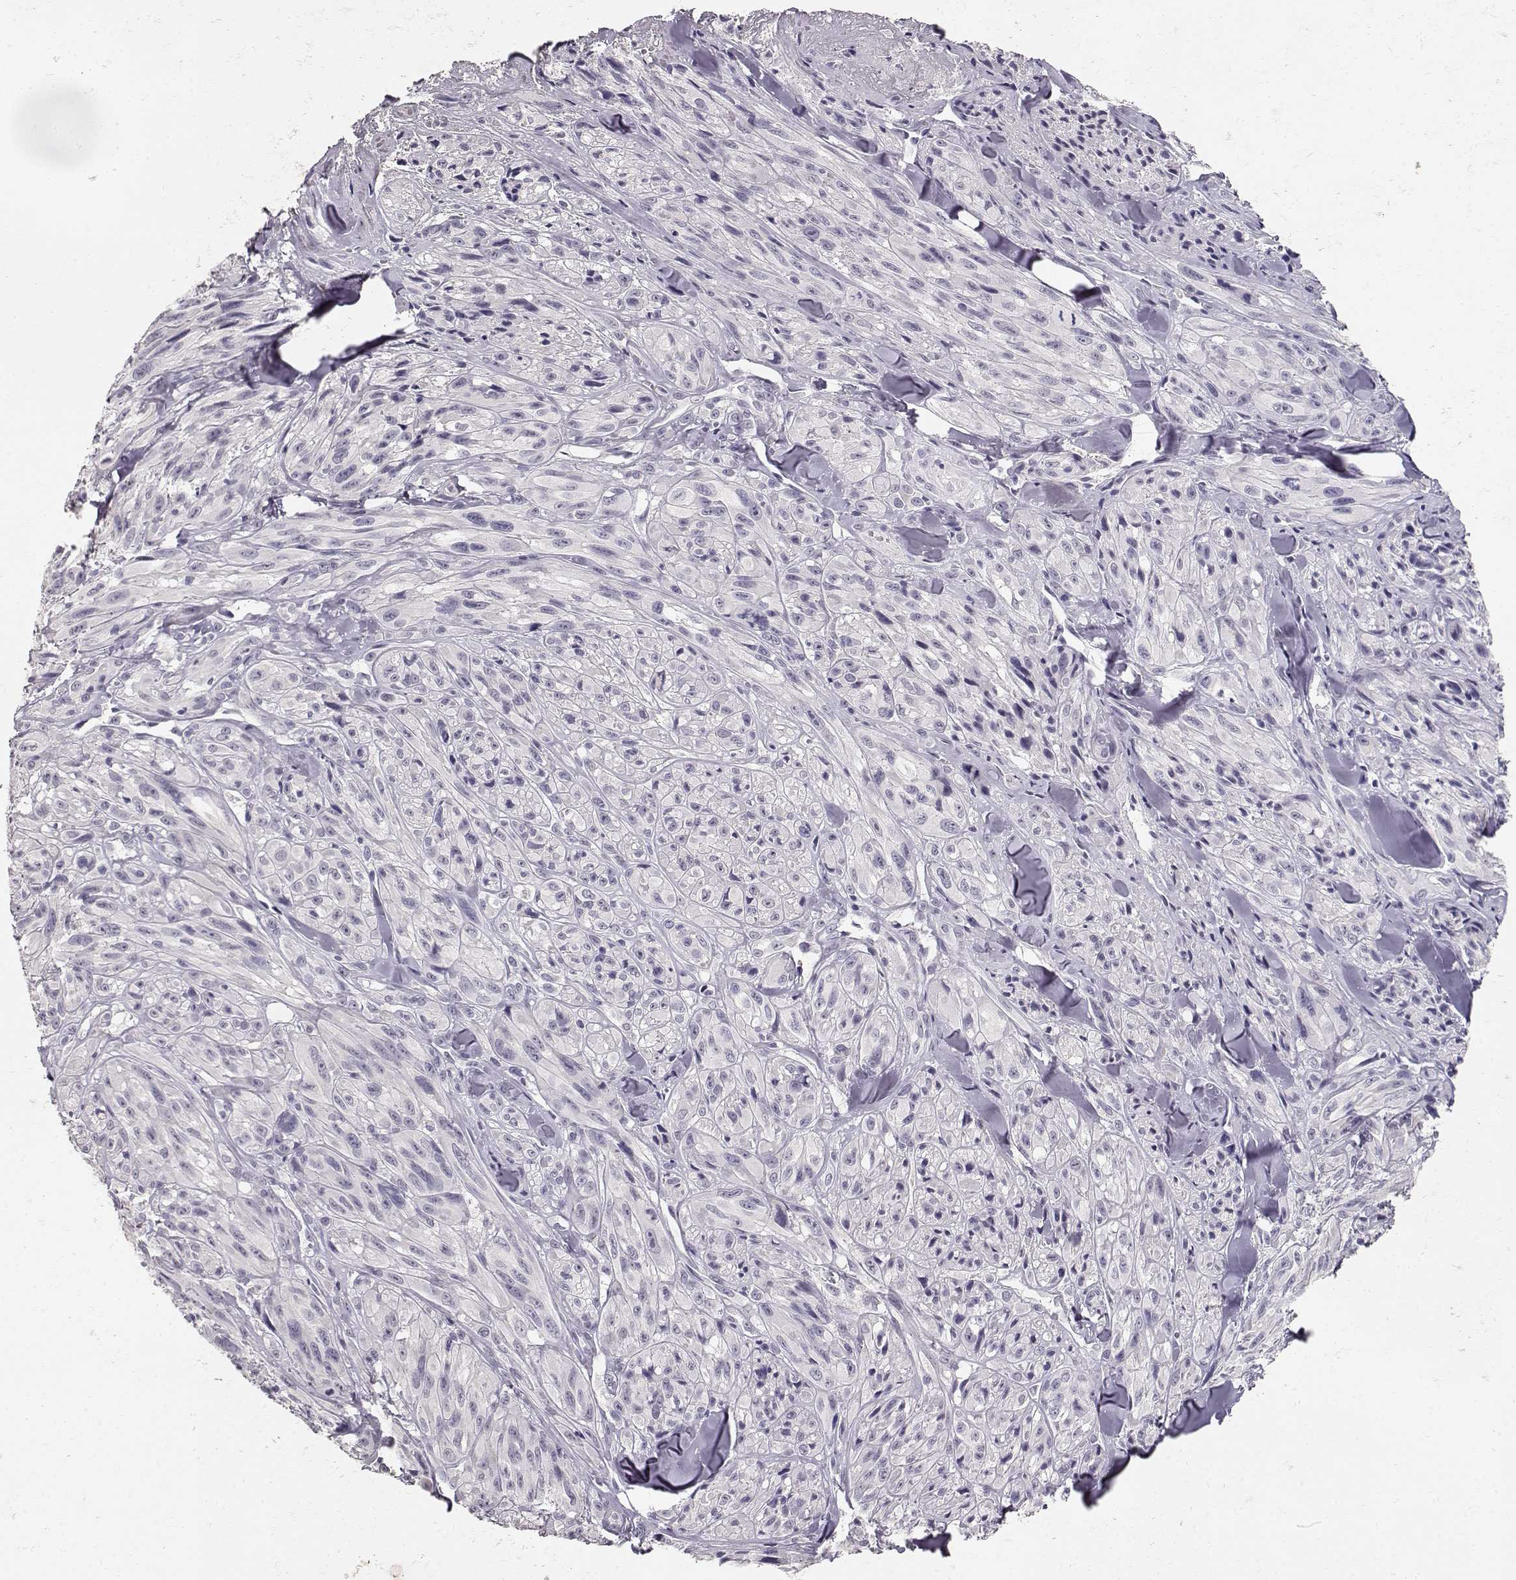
{"staining": {"intensity": "negative", "quantity": "none", "location": "none"}, "tissue": "melanoma", "cell_type": "Tumor cells", "image_type": "cancer", "snomed": [{"axis": "morphology", "description": "Malignant melanoma, NOS"}, {"axis": "topography", "description": "Skin"}], "caption": "Tumor cells are negative for protein expression in human melanoma.", "gene": "TPH2", "patient": {"sex": "male", "age": 67}}